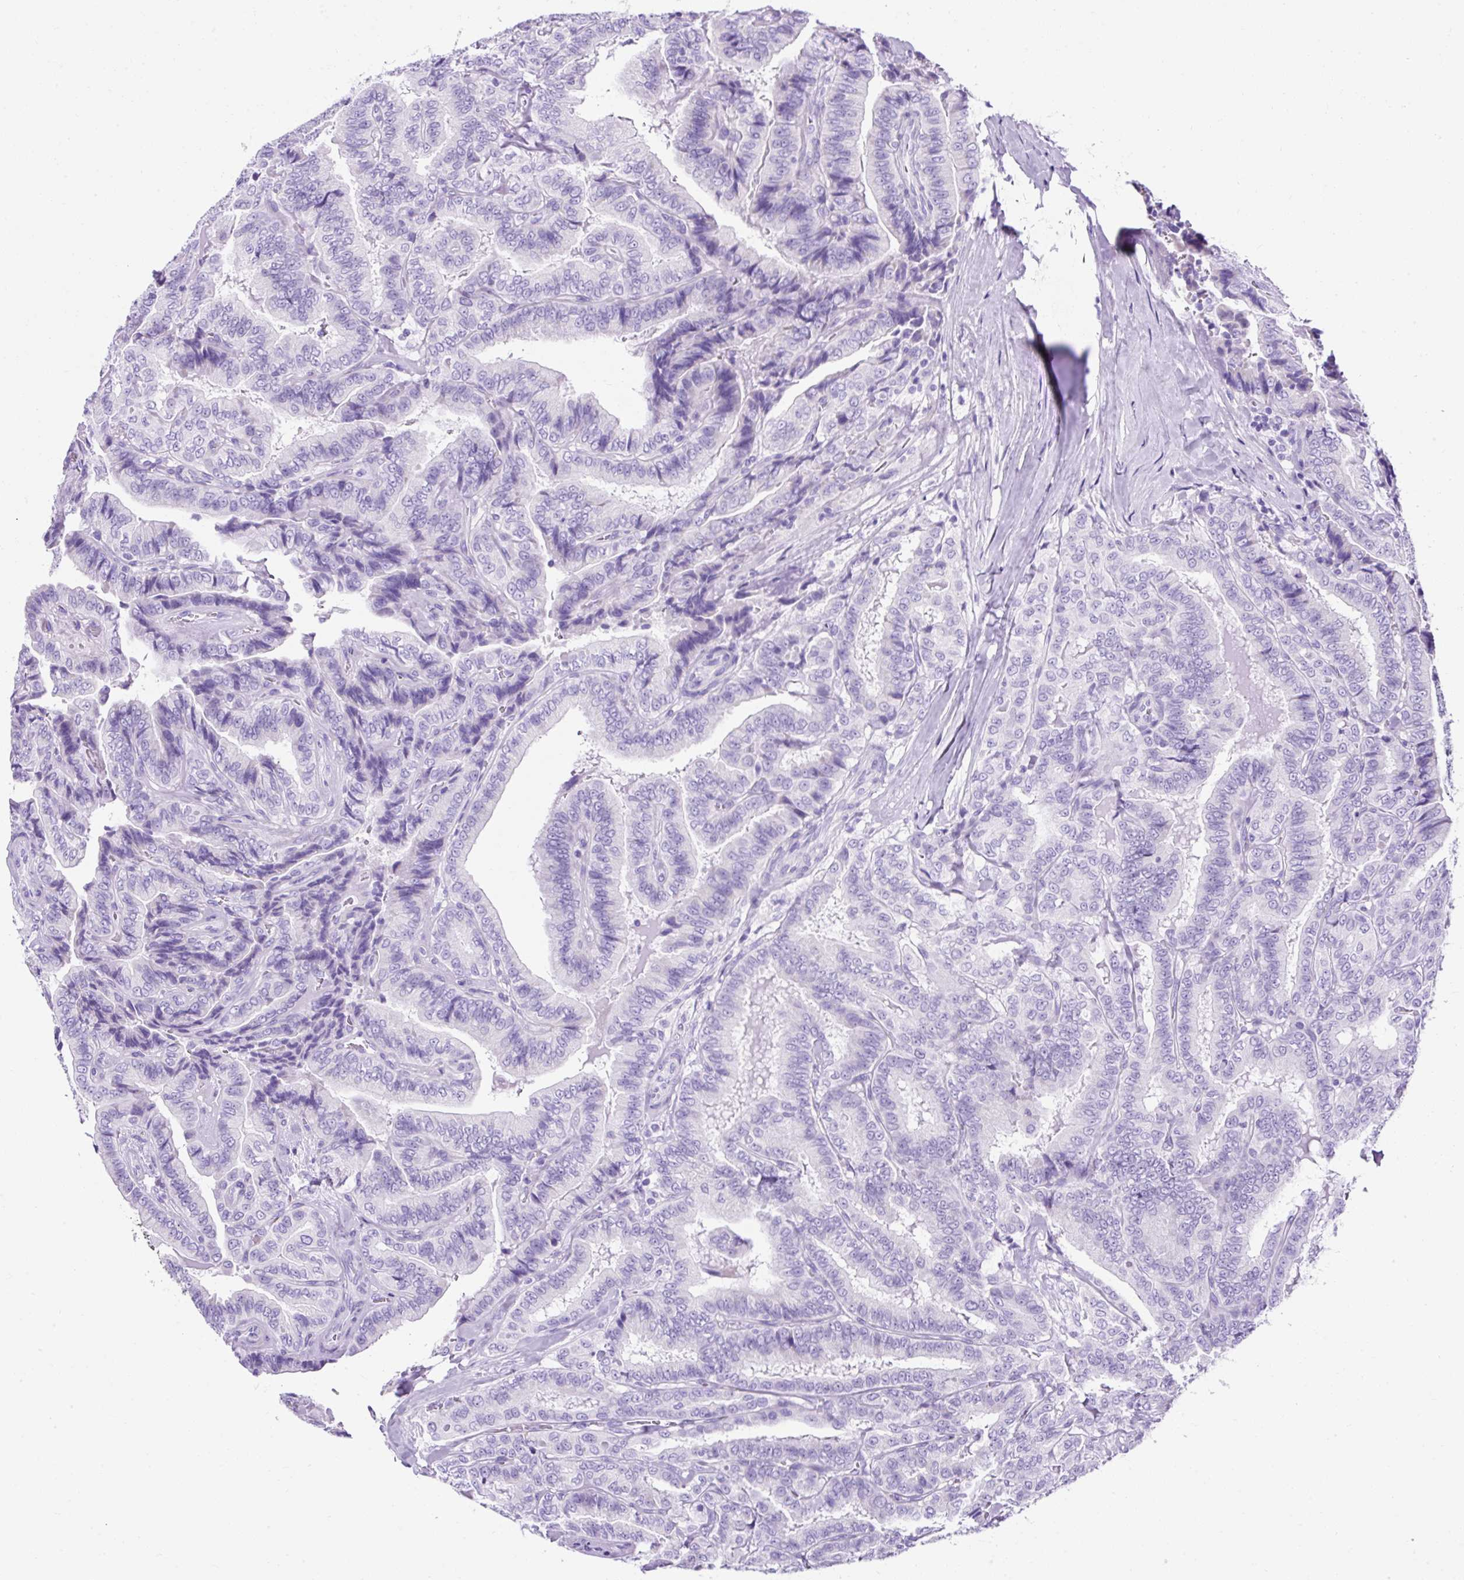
{"staining": {"intensity": "negative", "quantity": "none", "location": "none"}, "tissue": "thyroid cancer", "cell_type": "Tumor cells", "image_type": "cancer", "snomed": [{"axis": "morphology", "description": "Papillary adenocarcinoma, NOS"}, {"axis": "topography", "description": "Thyroid gland"}], "caption": "Immunohistochemistry (IHC) of thyroid cancer reveals no expression in tumor cells. (DAB immunohistochemistry (IHC), high magnification).", "gene": "KRT12", "patient": {"sex": "male", "age": 61}}